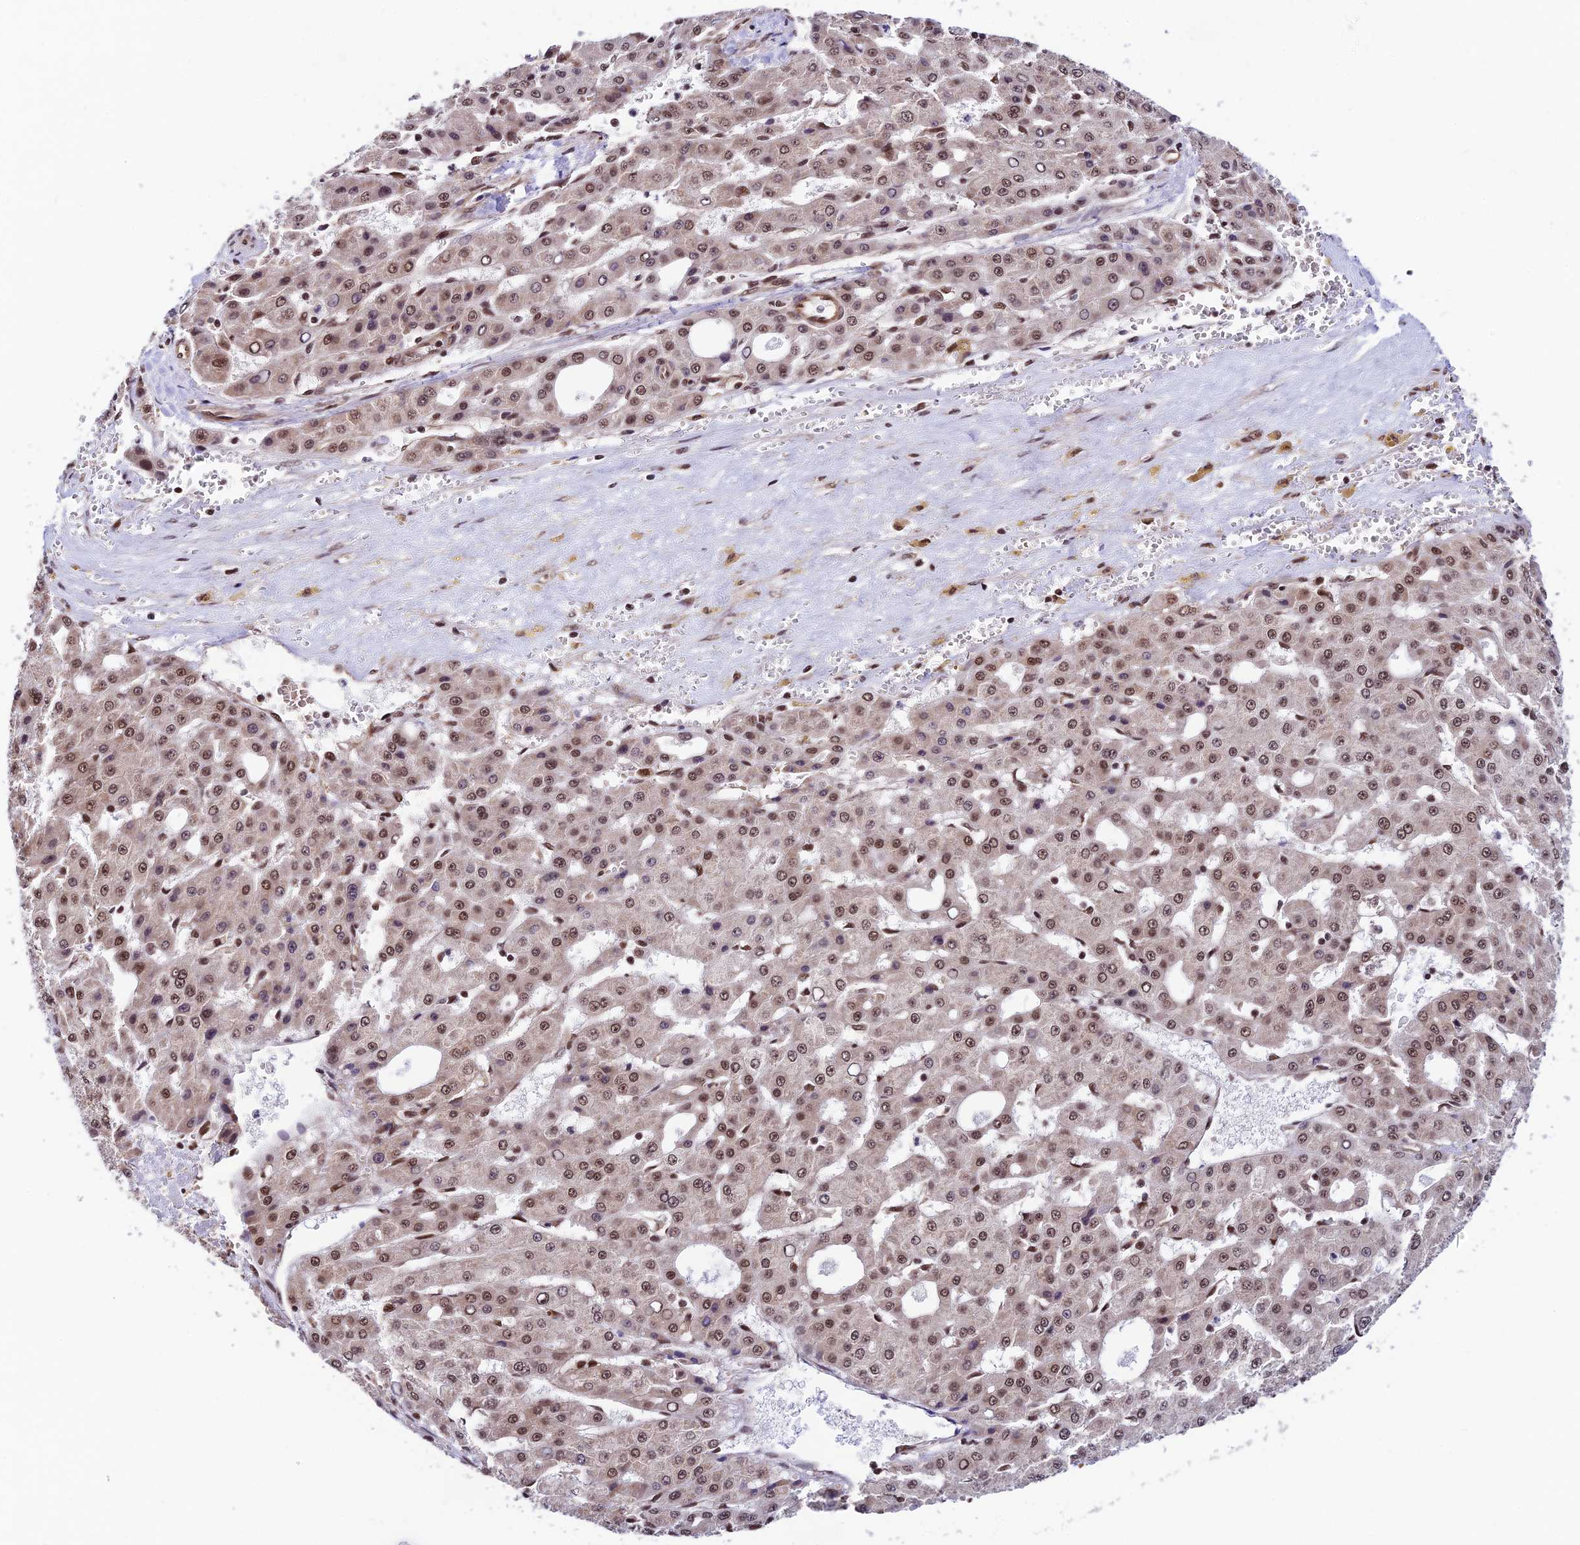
{"staining": {"intensity": "strong", "quantity": ">75%", "location": "nuclear"}, "tissue": "liver cancer", "cell_type": "Tumor cells", "image_type": "cancer", "snomed": [{"axis": "morphology", "description": "Carcinoma, Hepatocellular, NOS"}, {"axis": "topography", "description": "Liver"}], "caption": "Immunohistochemistry (IHC) (DAB (3,3'-diaminobenzidine)) staining of liver hepatocellular carcinoma reveals strong nuclear protein expression in about >75% of tumor cells. (IHC, brightfield microscopy, high magnification).", "gene": "RBM42", "patient": {"sex": "male", "age": 47}}